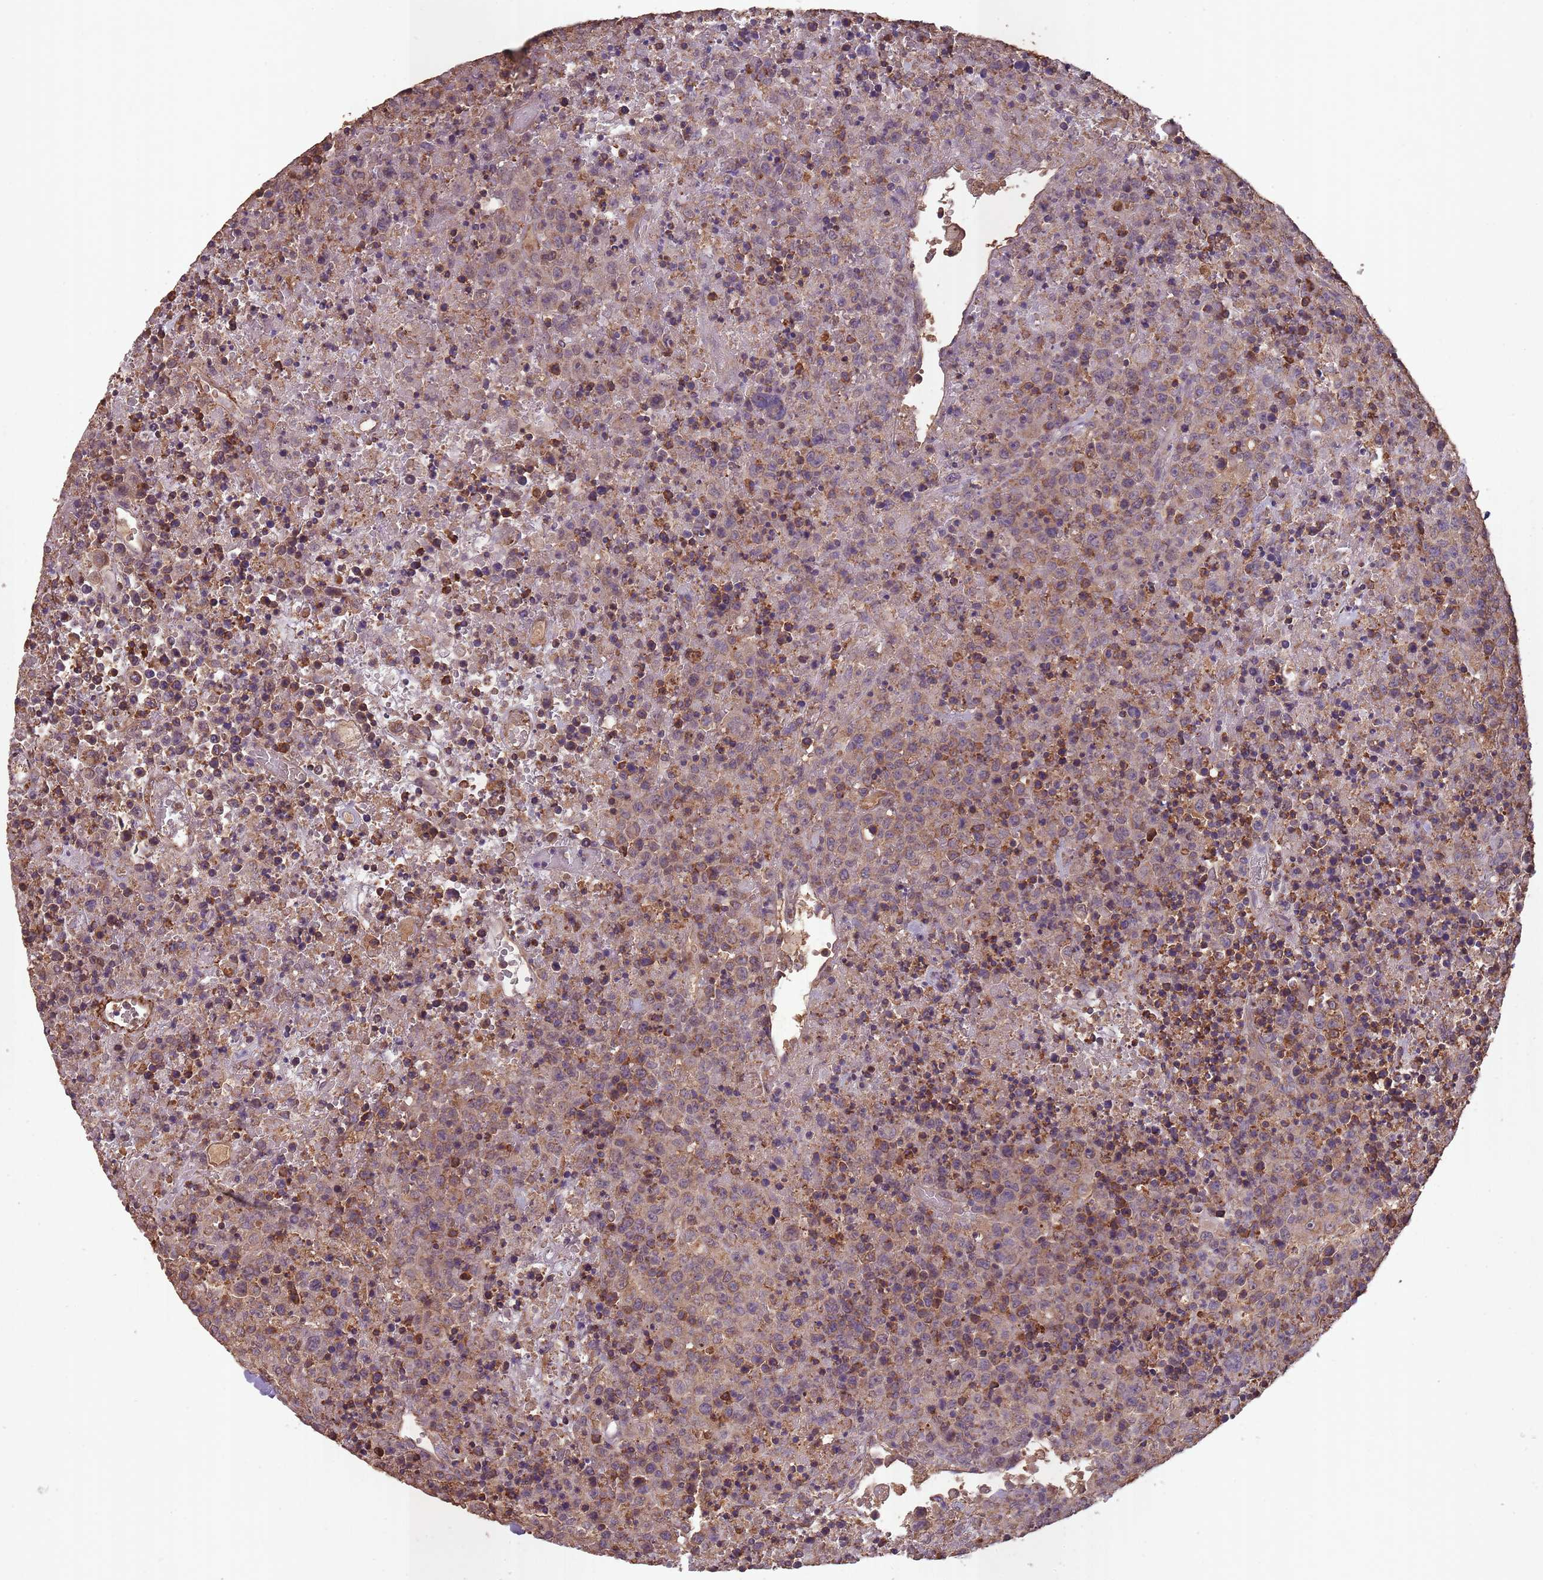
{"staining": {"intensity": "weak", "quantity": "25%-75%", "location": "cytoplasmic/membranous"}, "tissue": "lymphoma", "cell_type": "Tumor cells", "image_type": "cancer", "snomed": [{"axis": "morphology", "description": "Malignant lymphoma, non-Hodgkin's type, High grade"}, {"axis": "topography", "description": "Lymph node"}], "caption": "This is a histology image of immunohistochemistry (IHC) staining of malignant lymphoma, non-Hodgkin's type (high-grade), which shows weak positivity in the cytoplasmic/membranous of tumor cells.", "gene": "SANBR", "patient": {"sex": "male", "age": 16}}